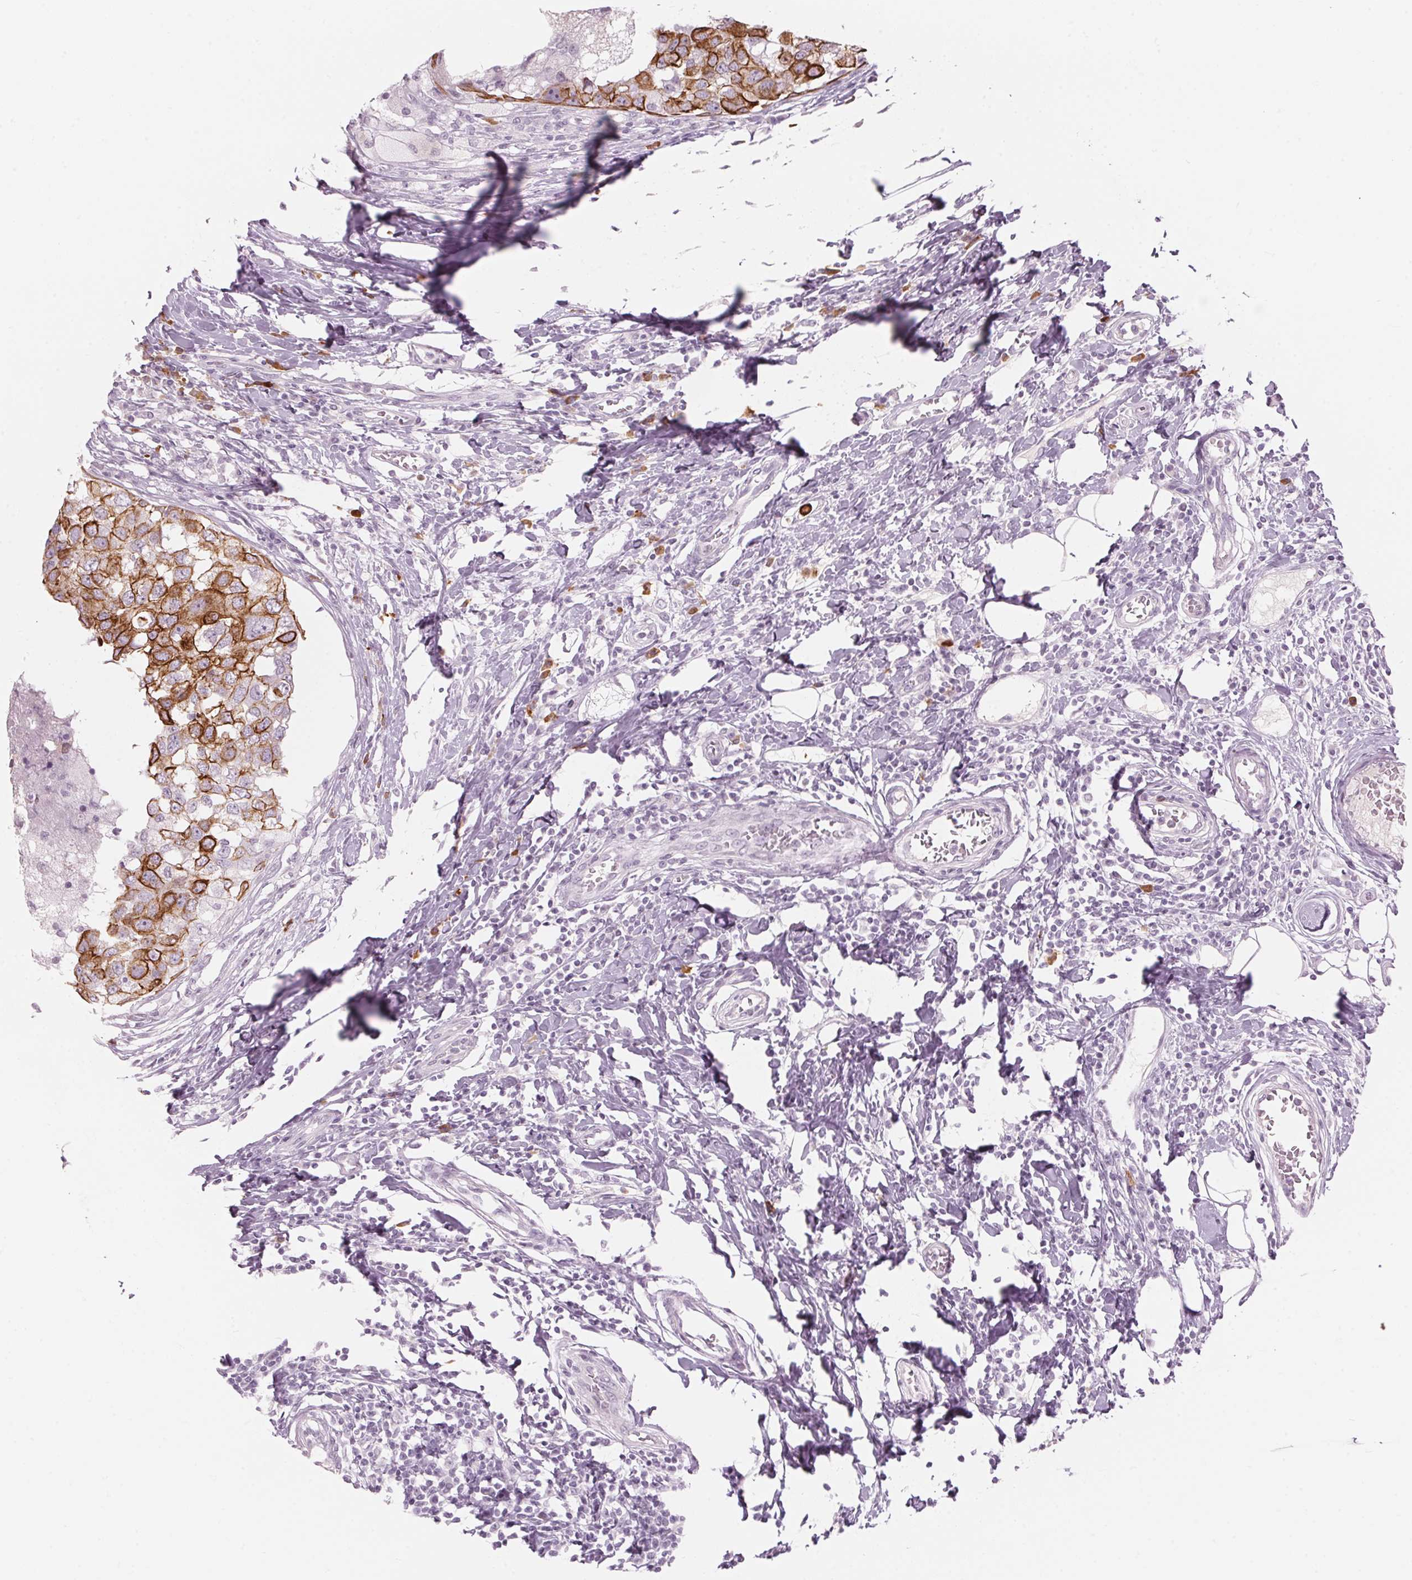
{"staining": {"intensity": "strong", "quantity": "25%-75%", "location": "cytoplasmic/membranous"}, "tissue": "breast cancer", "cell_type": "Tumor cells", "image_type": "cancer", "snomed": [{"axis": "morphology", "description": "Duct carcinoma"}, {"axis": "topography", "description": "Breast"}], "caption": "Tumor cells exhibit strong cytoplasmic/membranous expression in about 25%-75% of cells in breast cancer.", "gene": "SCTR", "patient": {"sex": "female", "age": 27}}